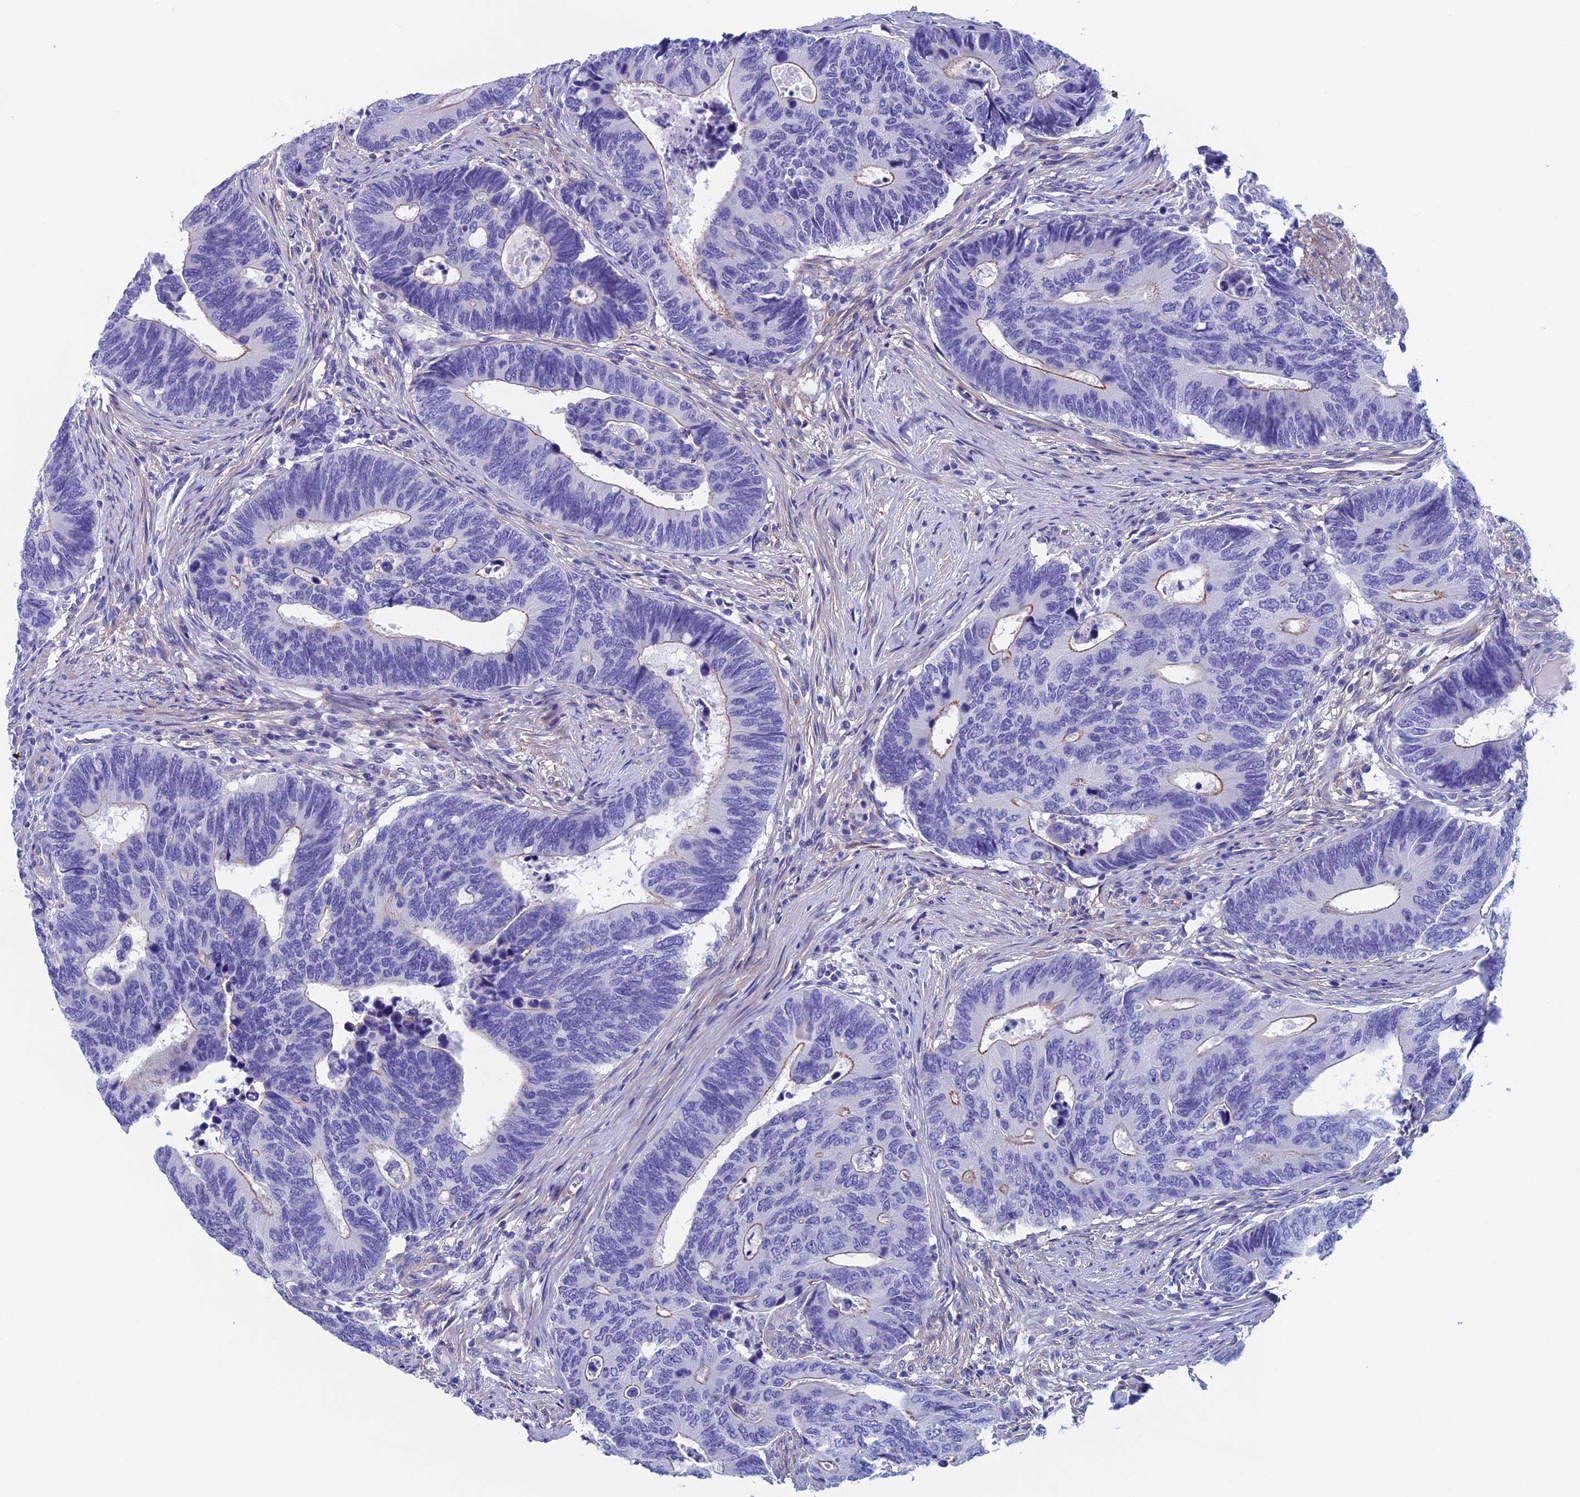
{"staining": {"intensity": "weak", "quantity": "<25%", "location": "cytoplasmic/membranous"}, "tissue": "colorectal cancer", "cell_type": "Tumor cells", "image_type": "cancer", "snomed": [{"axis": "morphology", "description": "Adenocarcinoma, NOS"}, {"axis": "topography", "description": "Colon"}], "caption": "Adenocarcinoma (colorectal) was stained to show a protein in brown. There is no significant positivity in tumor cells. The staining is performed using DAB (3,3'-diaminobenzidine) brown chromogen with nuclei counter-stained in using hematoxylin.", "gene": "ADH7", "patient": {"sex": "male", "age": 87}}